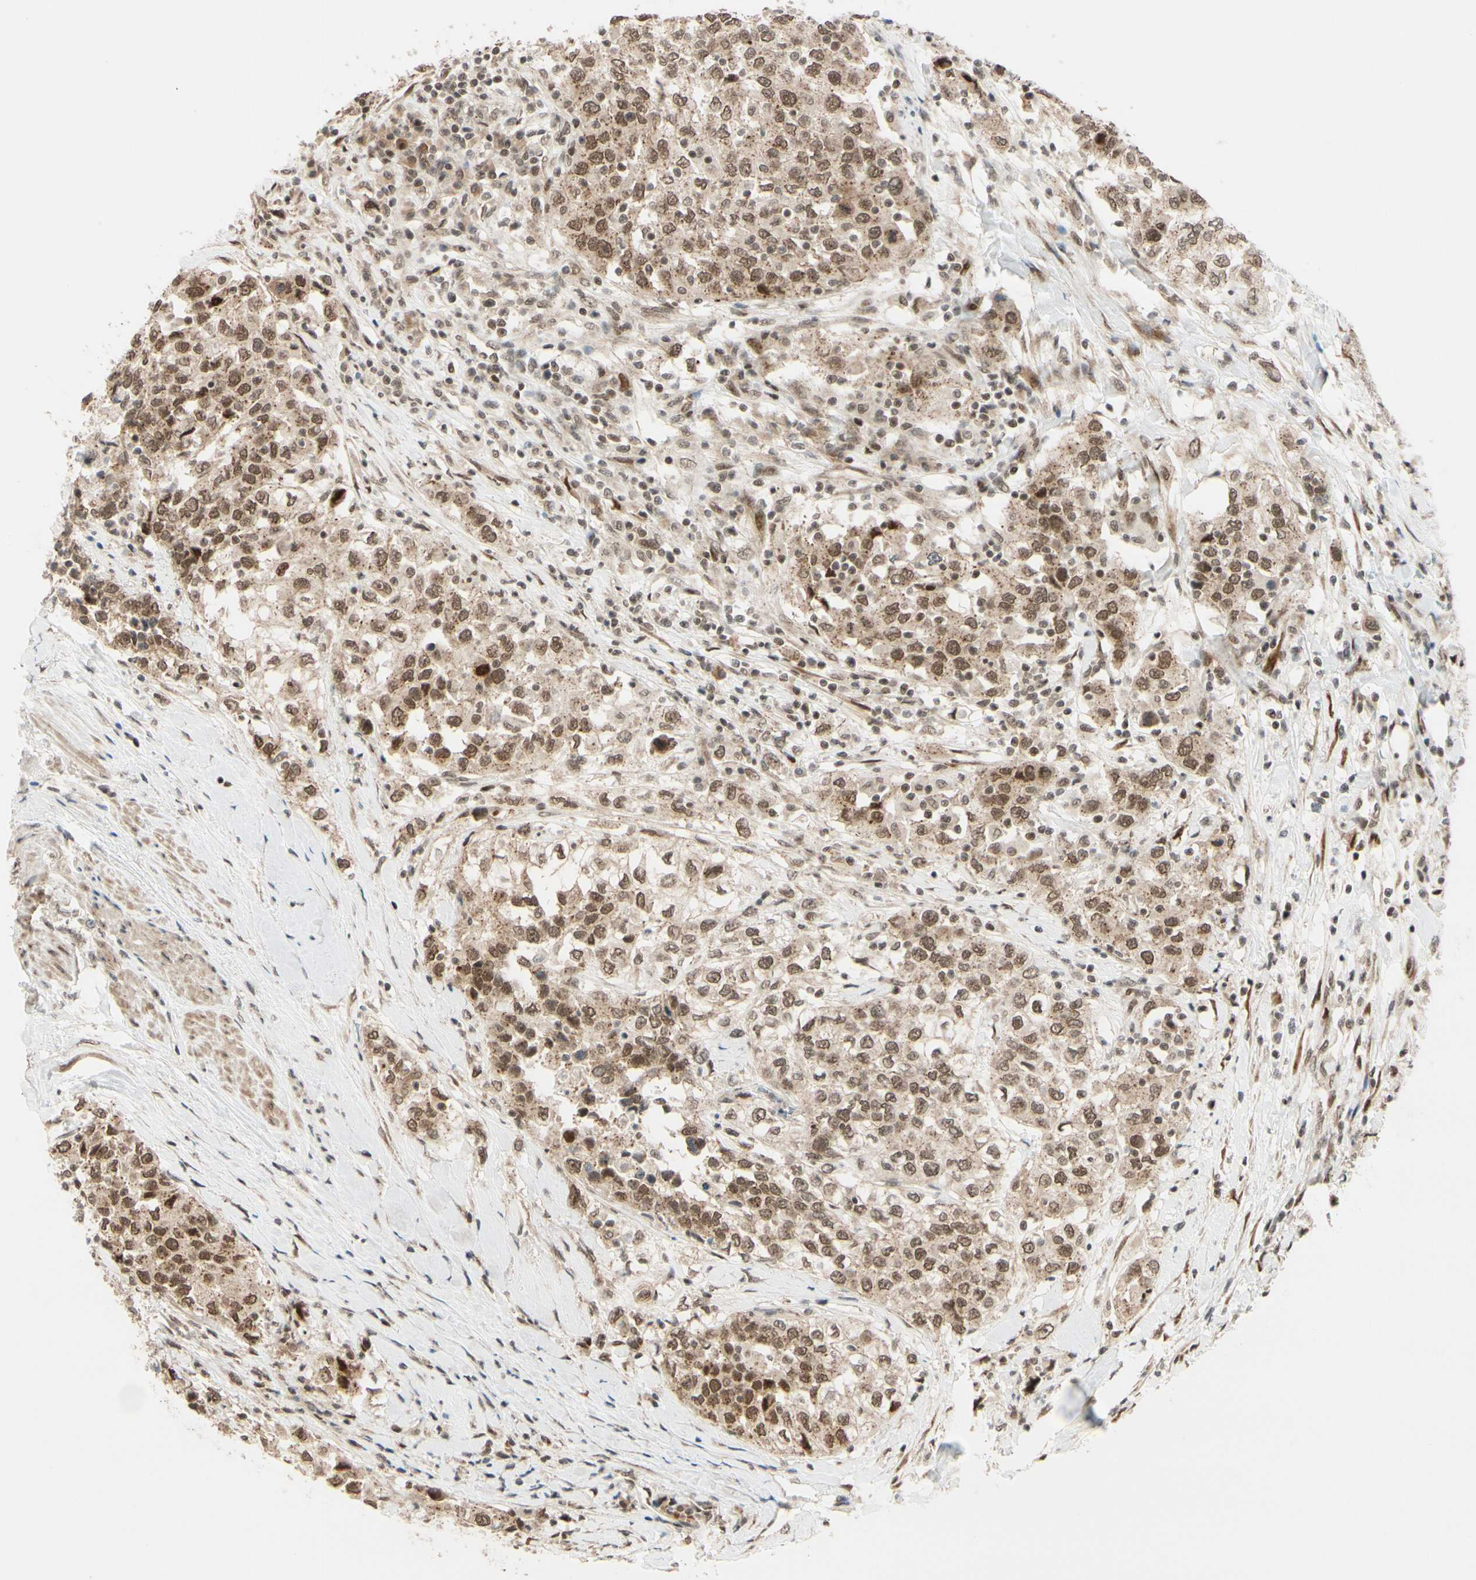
{"staining": {"intensity": "moderate", "quantity": ">75%", "location": "cytoplasmic/membranous,nuclear"}, "tissue": "urothelial cancer", "cell_type": "Tumor cells", "image_type": "cancer", "snomed": [{"axis": "morphology", "description": "Urothelial carcinoma, High grade"}, {"axis": "topography", "description": "Urinary bladder"}], "caption": "This is an image of immunohistochemistry staining of urothelial carcinoma (high-grade), which shows moderate staining in the cytoplasmic/membranous and nuclear of tumor cells.", "gene": "BRMS1", "patient": {"sex": "female", "age": 80}}